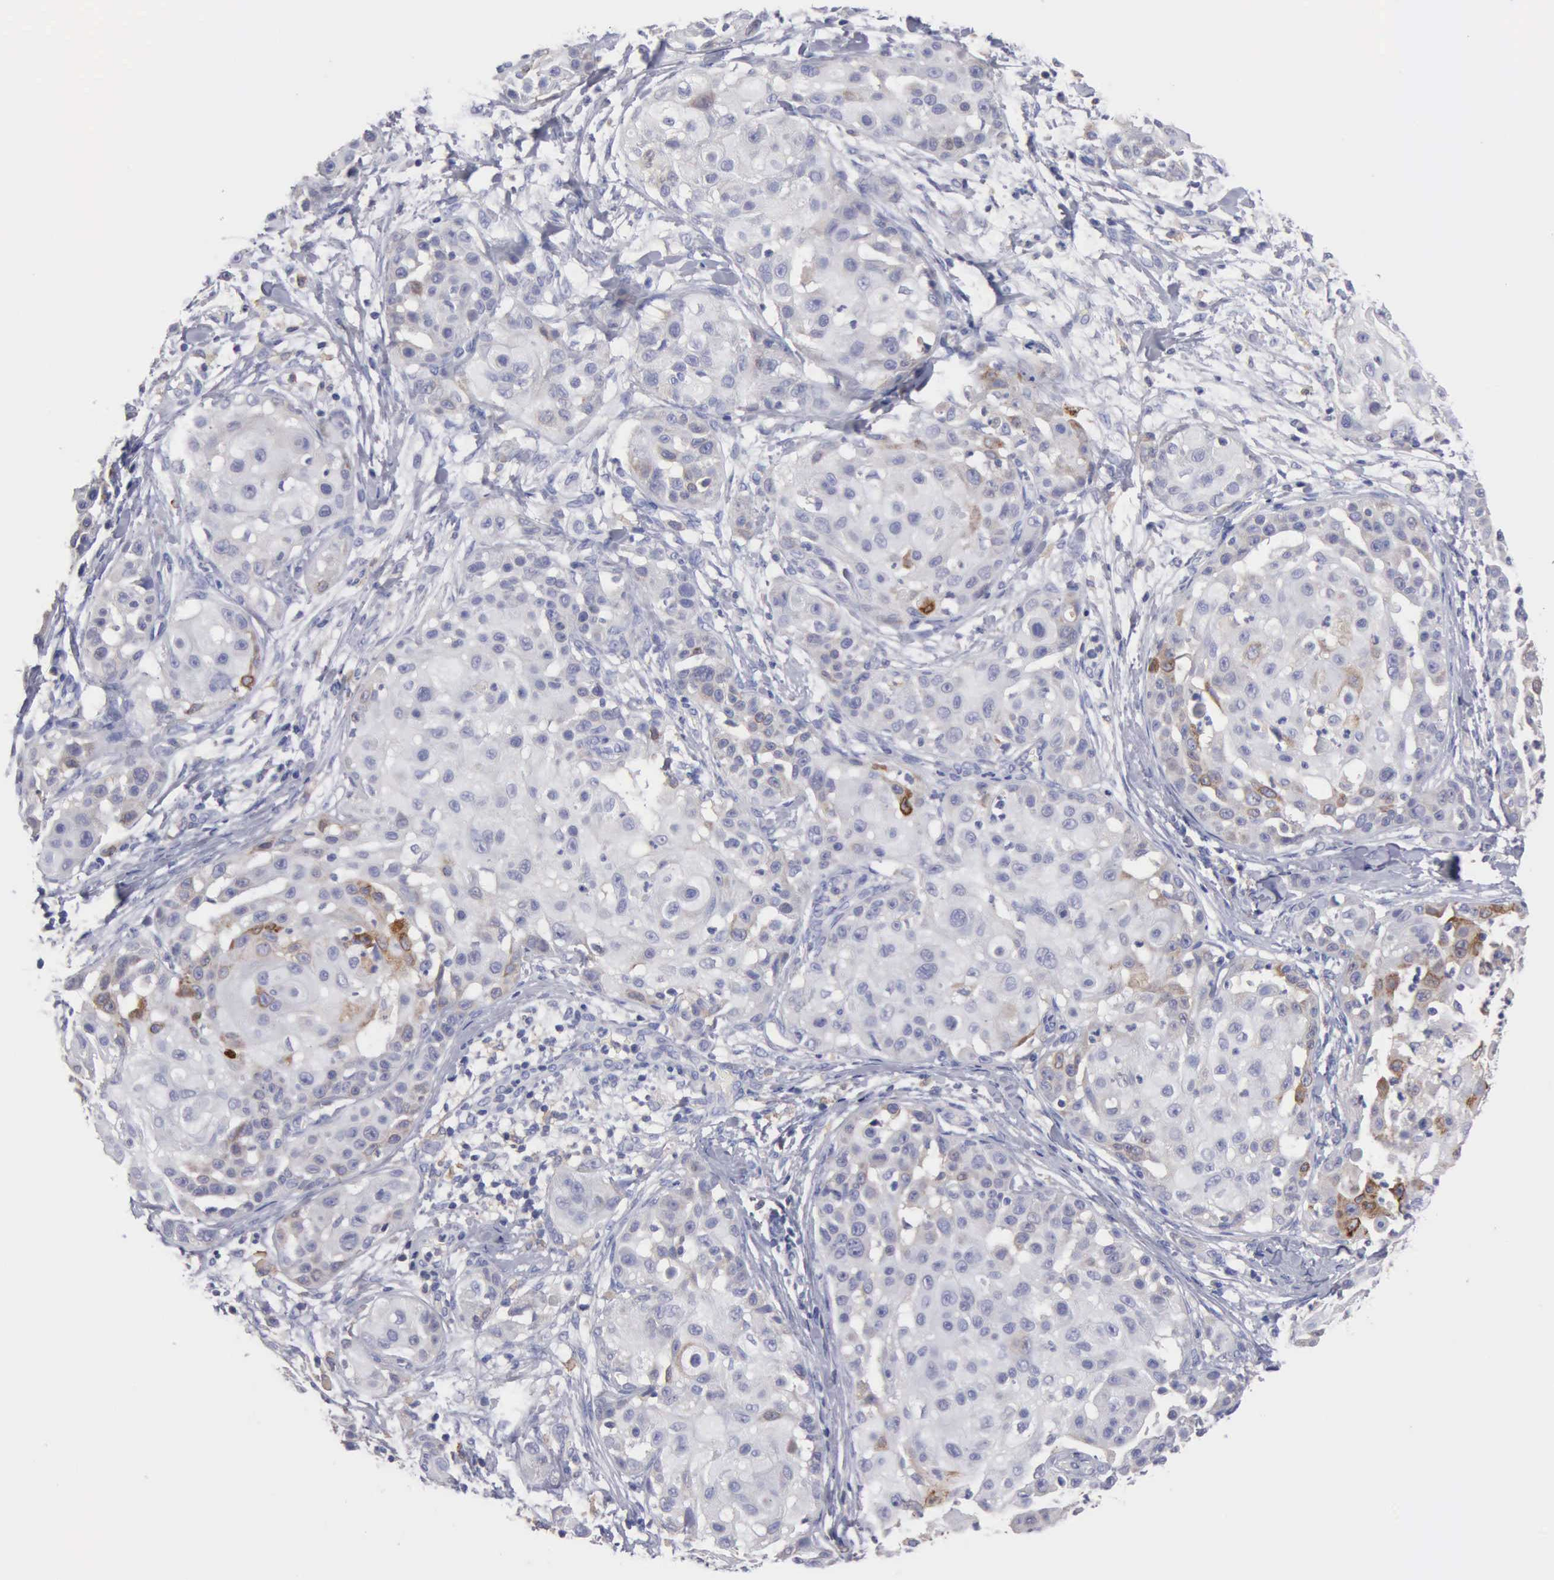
{"staining": {"intensity": "negative", "quantity": "none", "location": "none"}, "tissue": "skin cancer", "cell_type": "Tumor cells", "image_type": "cancer", "snomed": [{"axis": "morphology", "description": "Squamous cell carcinoma, NOS"}, {"axis": "topography", "description": "Skin"}], "caption": "Immunohistochemistry image of skin cancer (squamous cell carcinoma) stained for a protein (brown), which demonstrates no positivity in tumor cells.", "gene": "PTGS2", "patient": {"sex": "female", "age": 57}}